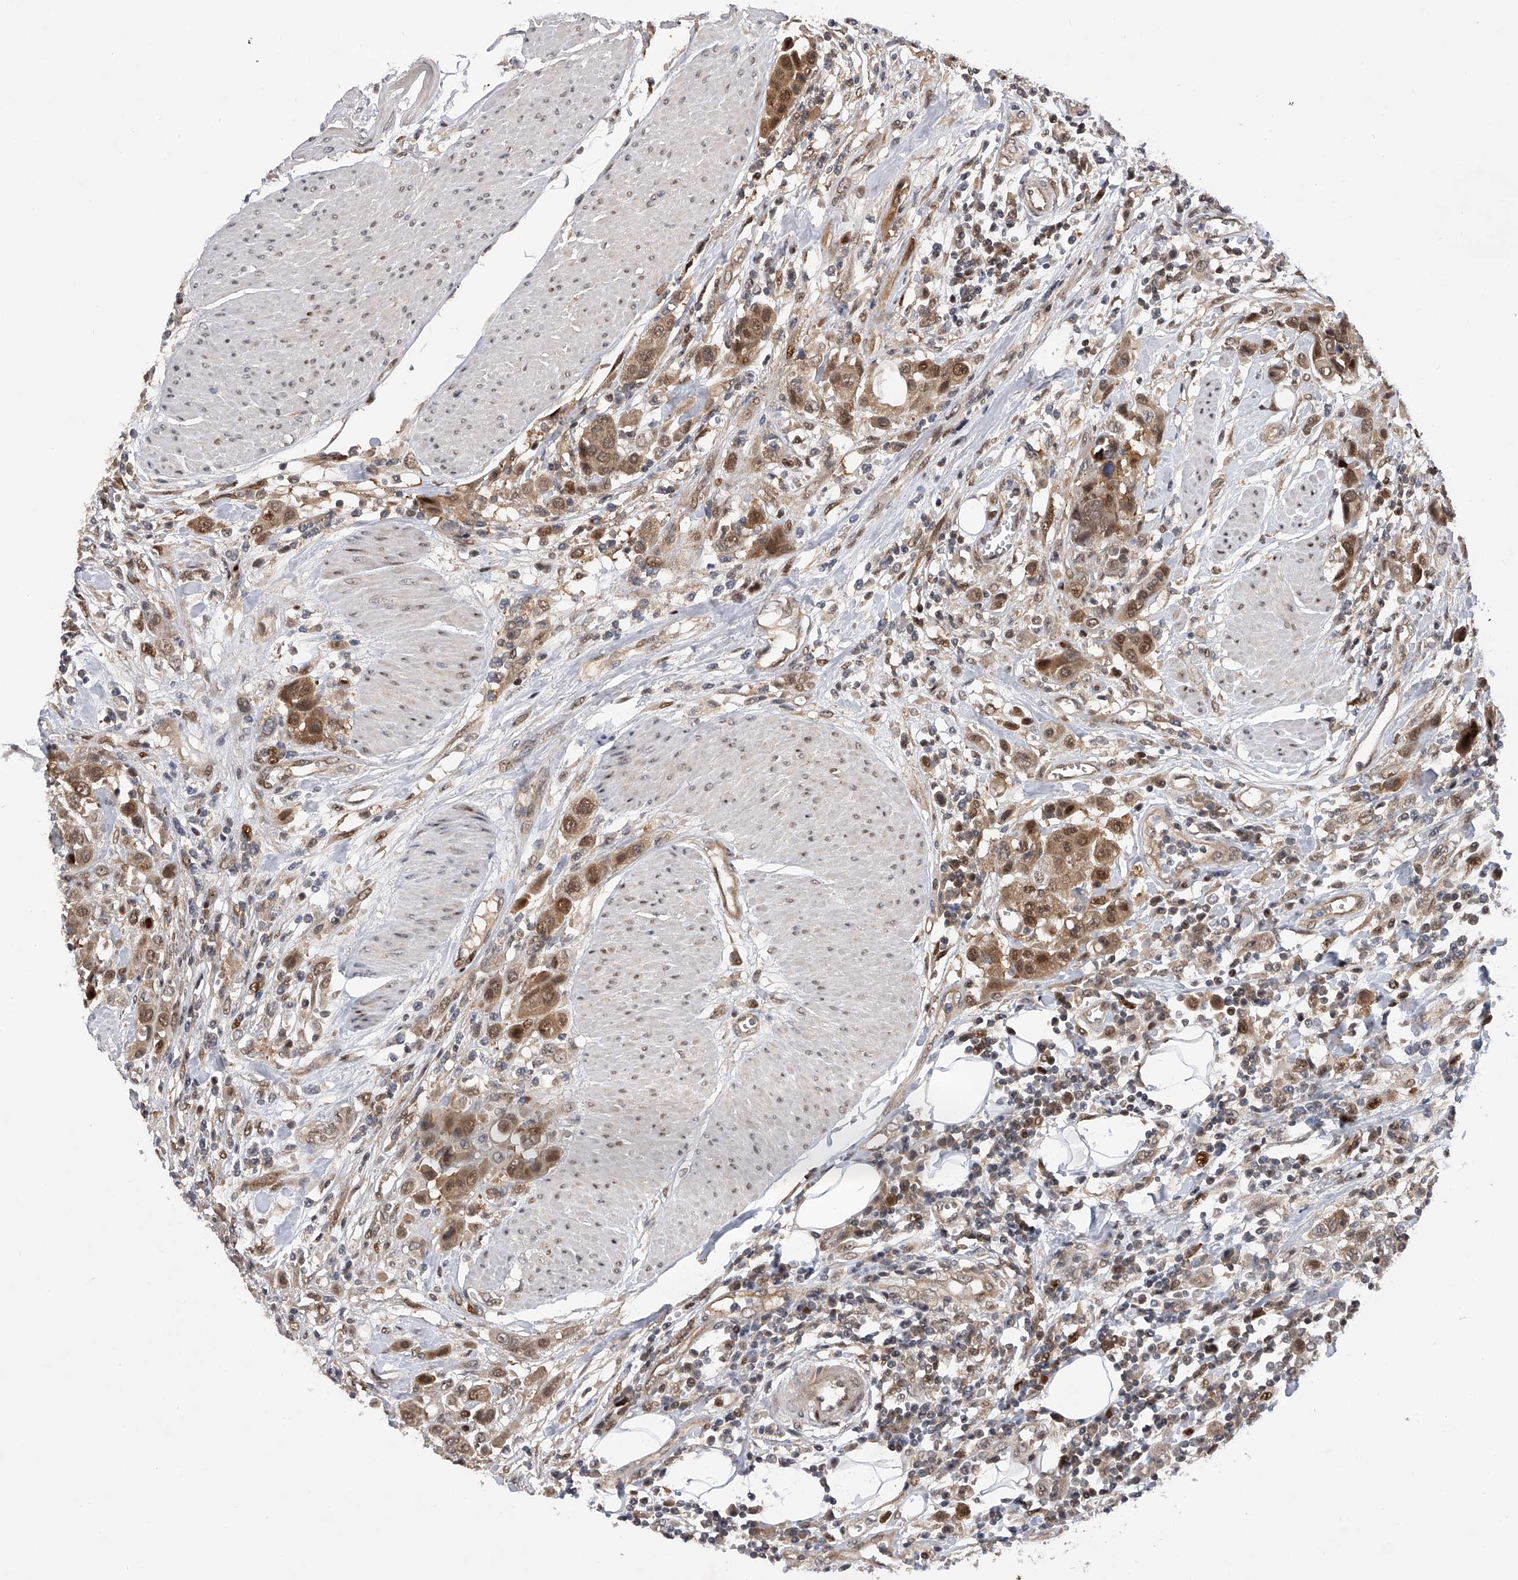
{"staining": {"intensity": "moderate", "quantity": ">75%", "location": "cytoplasmic/membranous,nuclear"}, "tissue": "urothelial cancer", "cell_type": "Tumor cells", "image_type": "cancer", "snomed": [{"axis": "morphology", "description": "Urothelial carcinoma, High grade"}, {"axis": "topography", "description": "Urinary bladder"}], "caption": "Protein positivity by immunohistochemistry demonstrates moderate cytoplasmic/membranous and nuclear expression in approximately >75% of tumor cells in urothelial cancer.", "gene": "RWDD2A", "patient": {"sex": "male", "age": 50}}